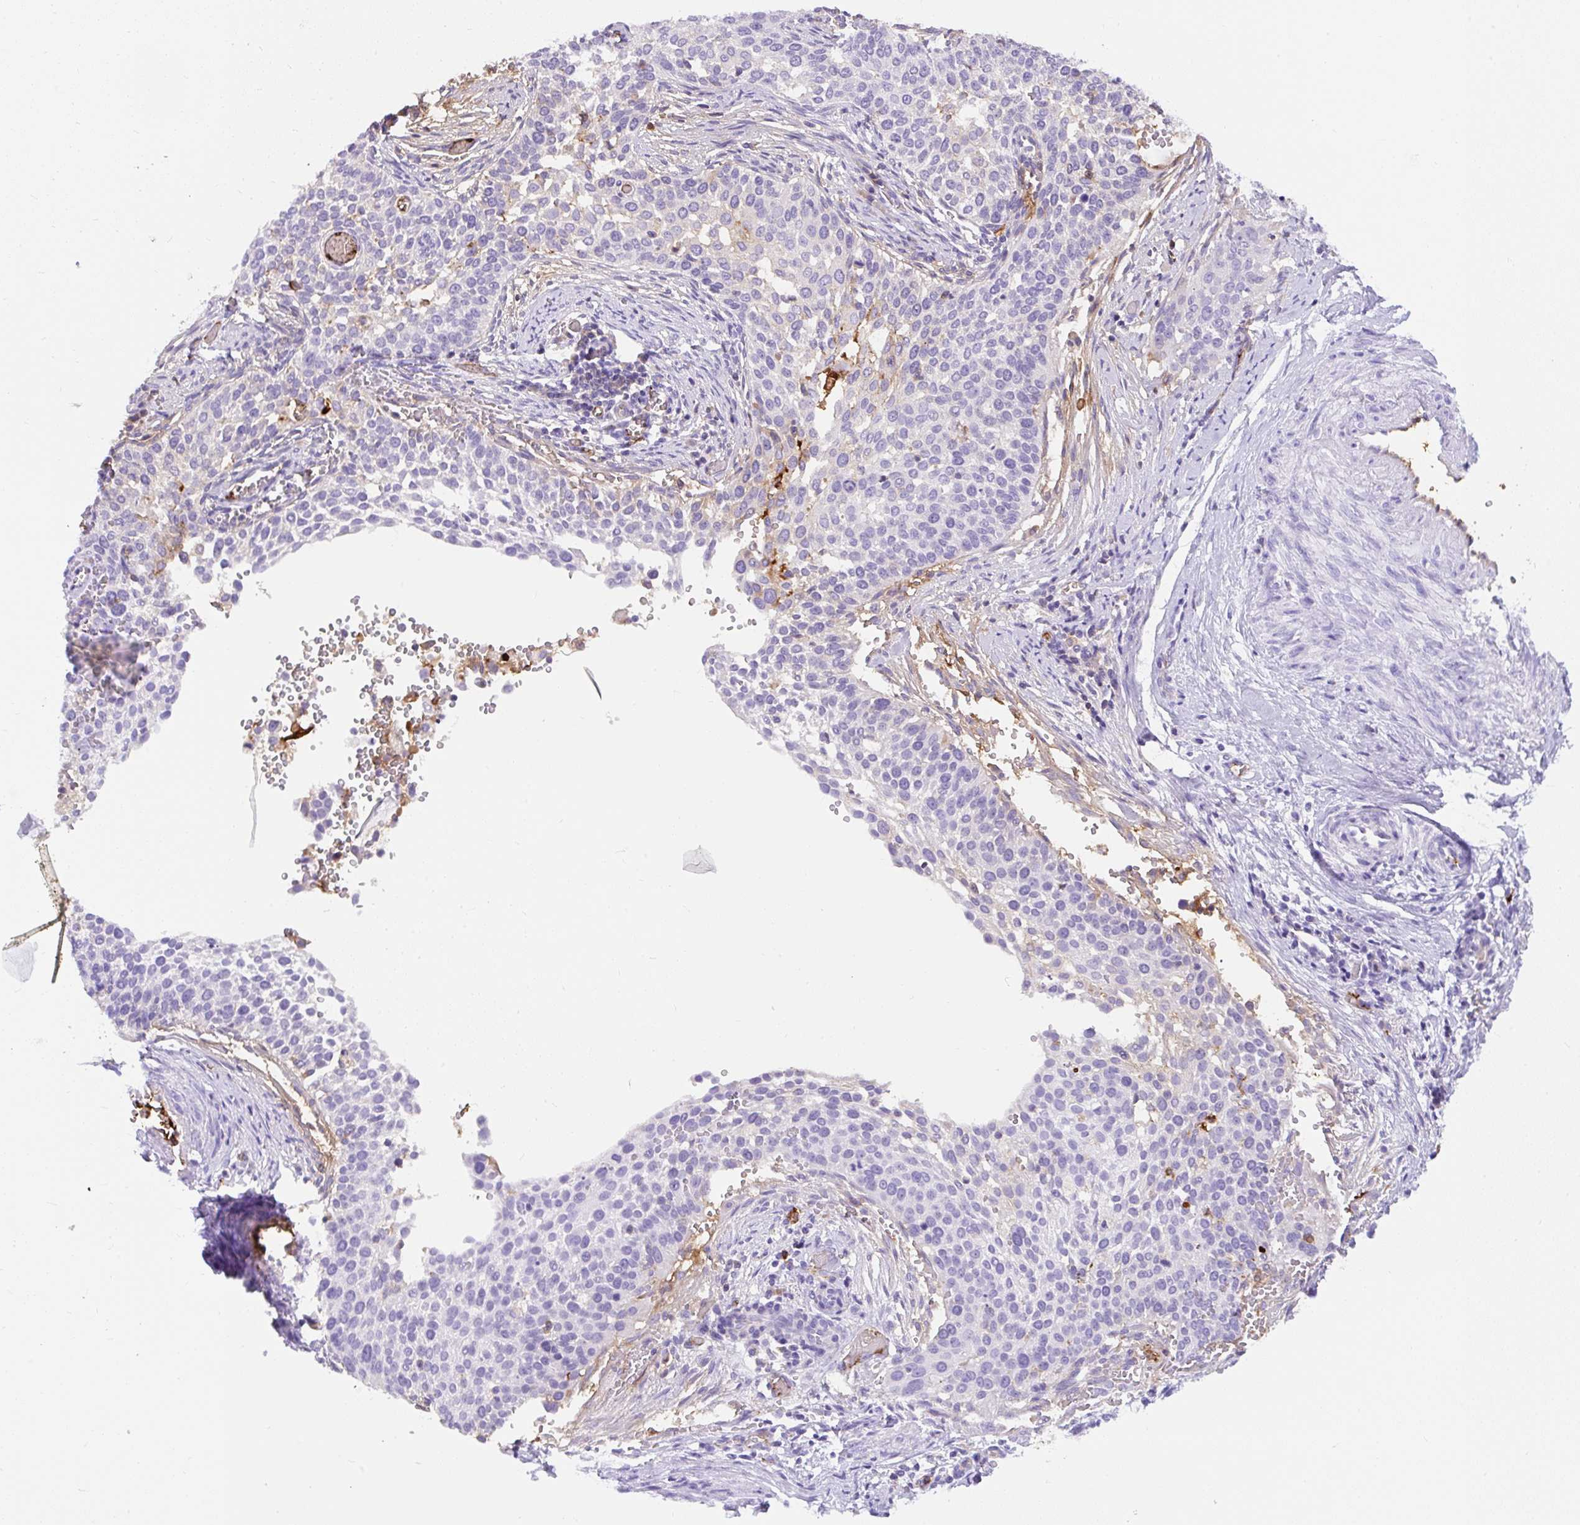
{"staining": {"intensity": "negative", "quantity": "none", "location": "none"}, "tissue": "cervical cancer", "cell_type": "Tumor cells", "image_type": "cancer", "snomed": [{"axis": "morphology", "description": "Squamous cell carcinoma, NOS"}, {"axis": "topography", "description": "Cervix"}], "caption": "An IHC histopathology image of squamous cell carcinoma (cervical) is shown. There is no staining in tumor cells of squamous cell carcinoma (cervical).", "gene": "APOC4-APOC2", "patient": {"sex": "female", "age": 44}}